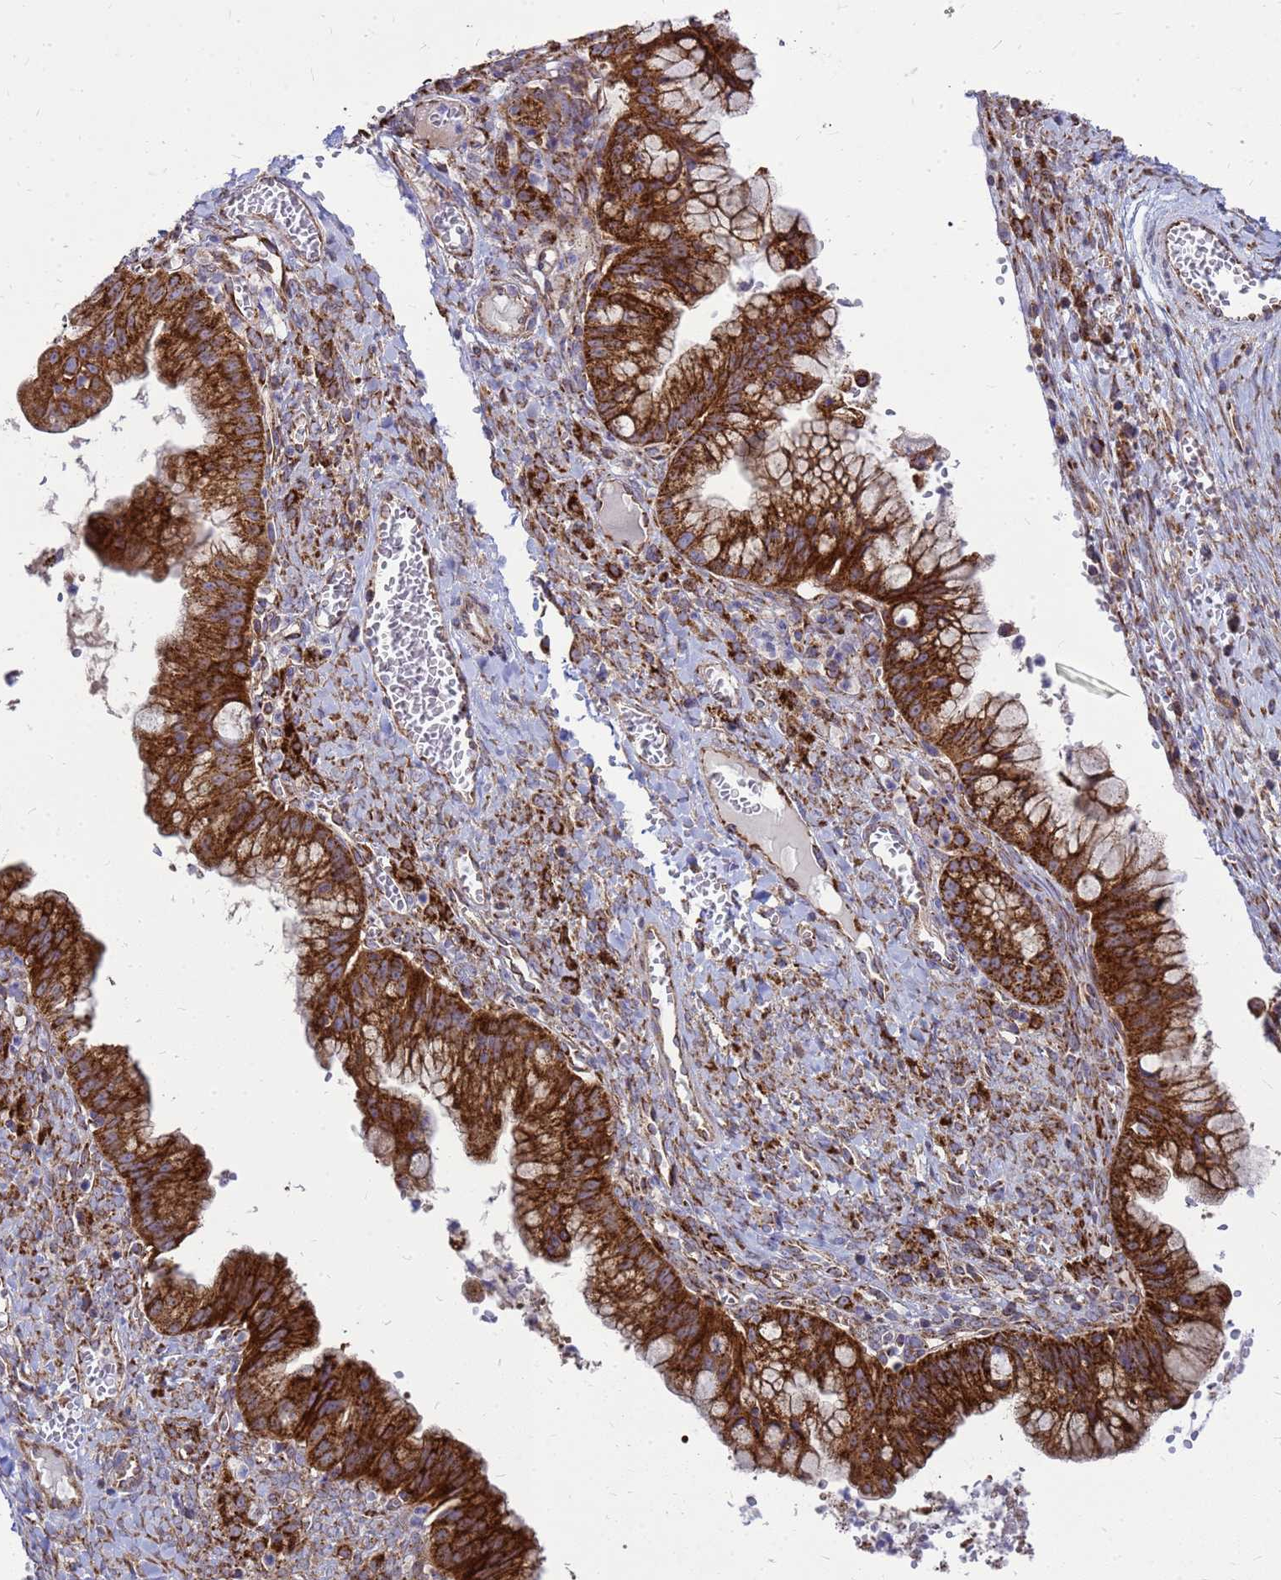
{"staining": {"intensity": "strong", "quantity": ">75%", "location": "cytoplasmic/membranous"}, "tissue": "ovarian cancer", "cell_type": "Tumor cells", "image_type": "cancer", "snomed": [{"axis": "morphology", "description": "Cystadenocarcinoma, mucinous, NOS"}, {"axis": "topography", "description": "Ovary"}], "caption": "Mucinous cystadenocarcinoma (ovarian) stained for a protein (brown) exhibits strong cytoplasmic/membranous positive expression in approximately >75% of tumor cells.", "gene": "FSTL4", "patient": {"sex": "female", "age": 70}}